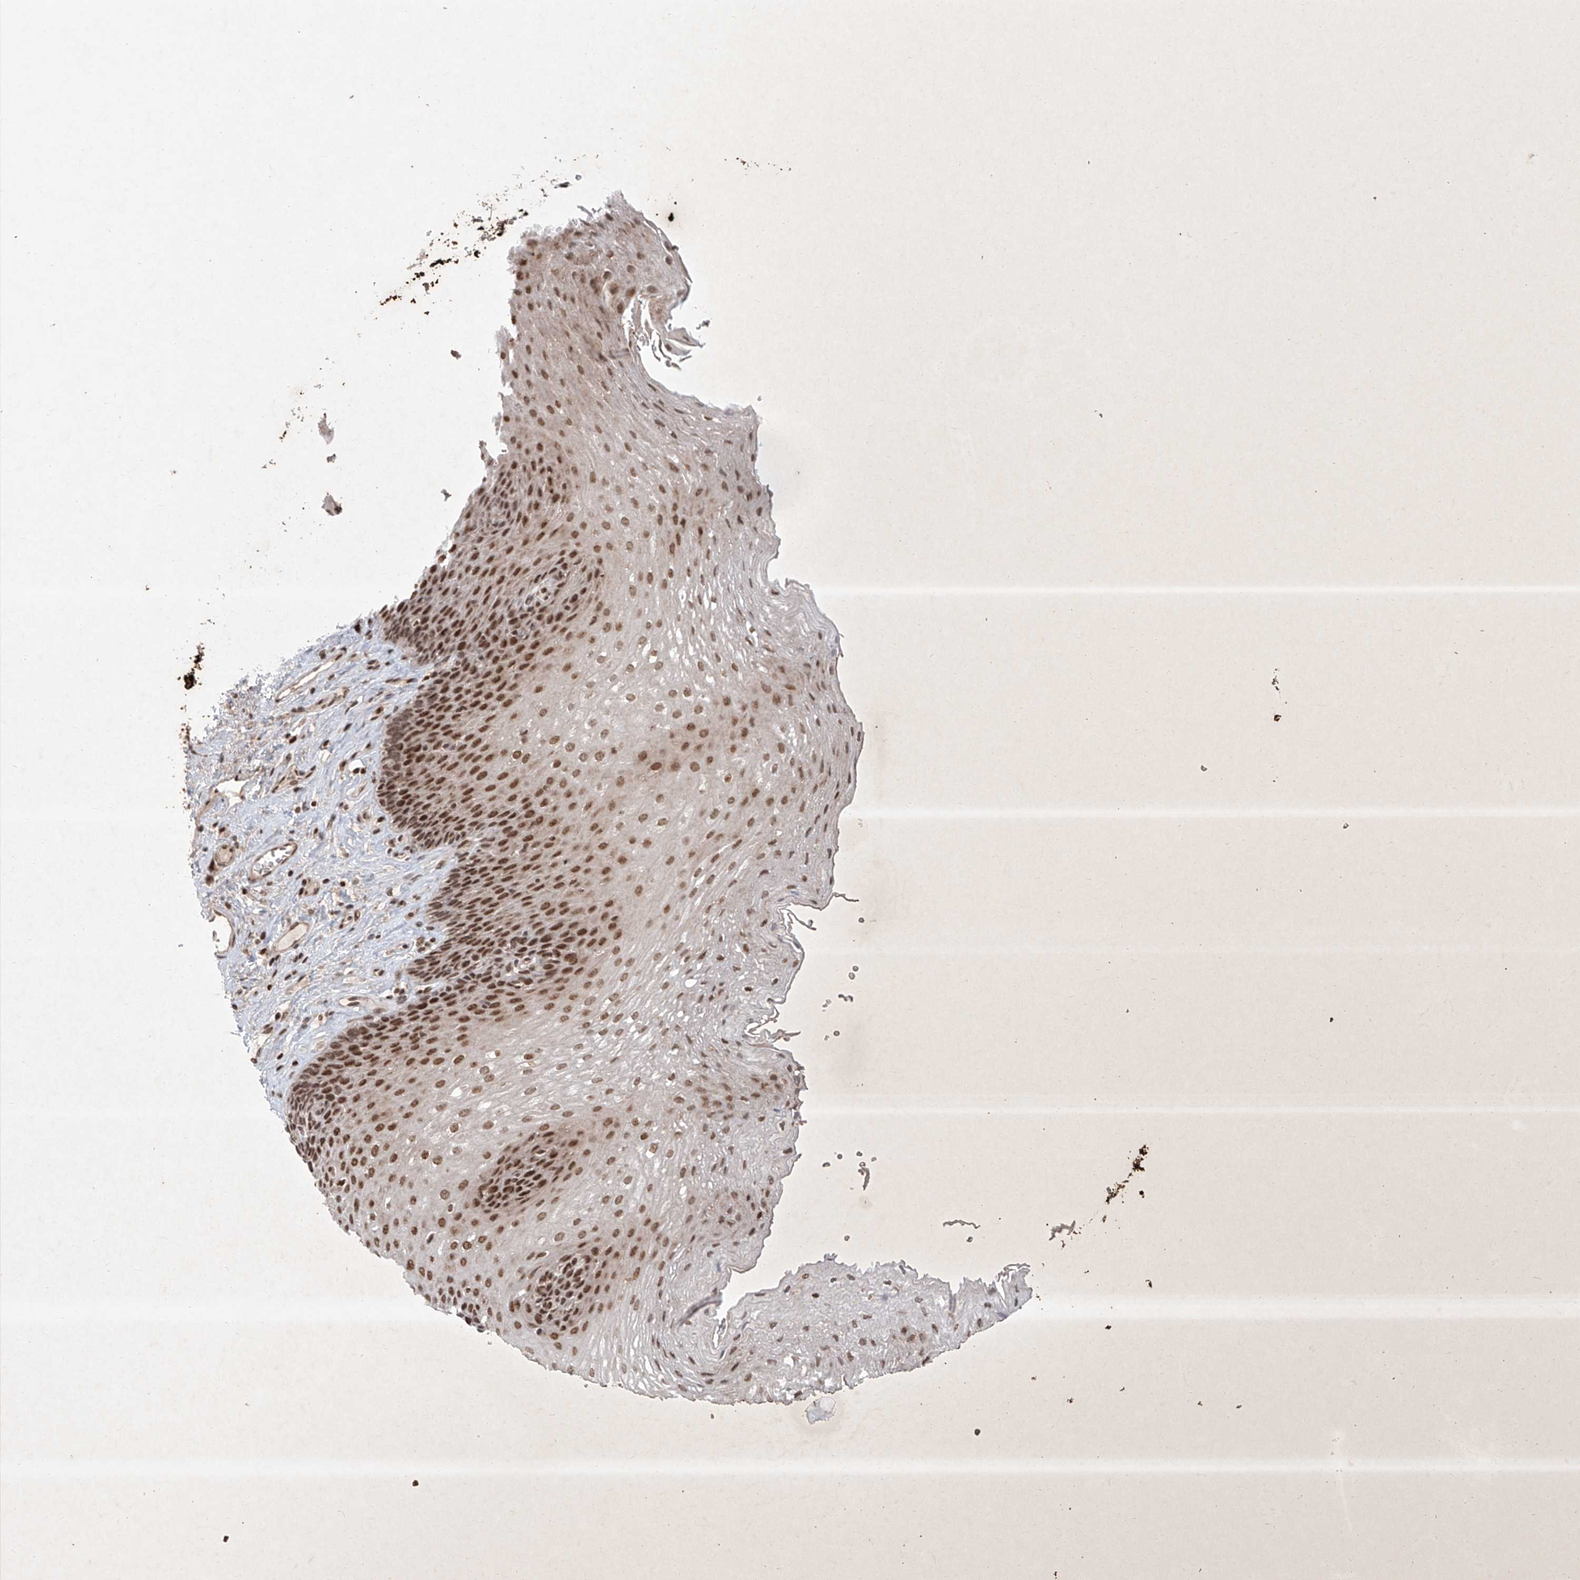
{"staining": {"intensity": "moderate", "quantity": ">75%", "location": "nuclear"}, "tissue": "esophagus", "cell_type": "Squamous epithelial cells", "image_type": "normal", "snomed": [{"axis": "morphology", "description": "Normal tissue, NOS"}, {"axis": "topography", "description": "Esophagus"}], "caption": "Brown immunohistochemical staining in unremarkable esophagus shows moderate nuclear expression in approximately >75% of squamous epithelial cells.", "gene": "ZNF470", "patient": {"sex": "female", "age": 66}}